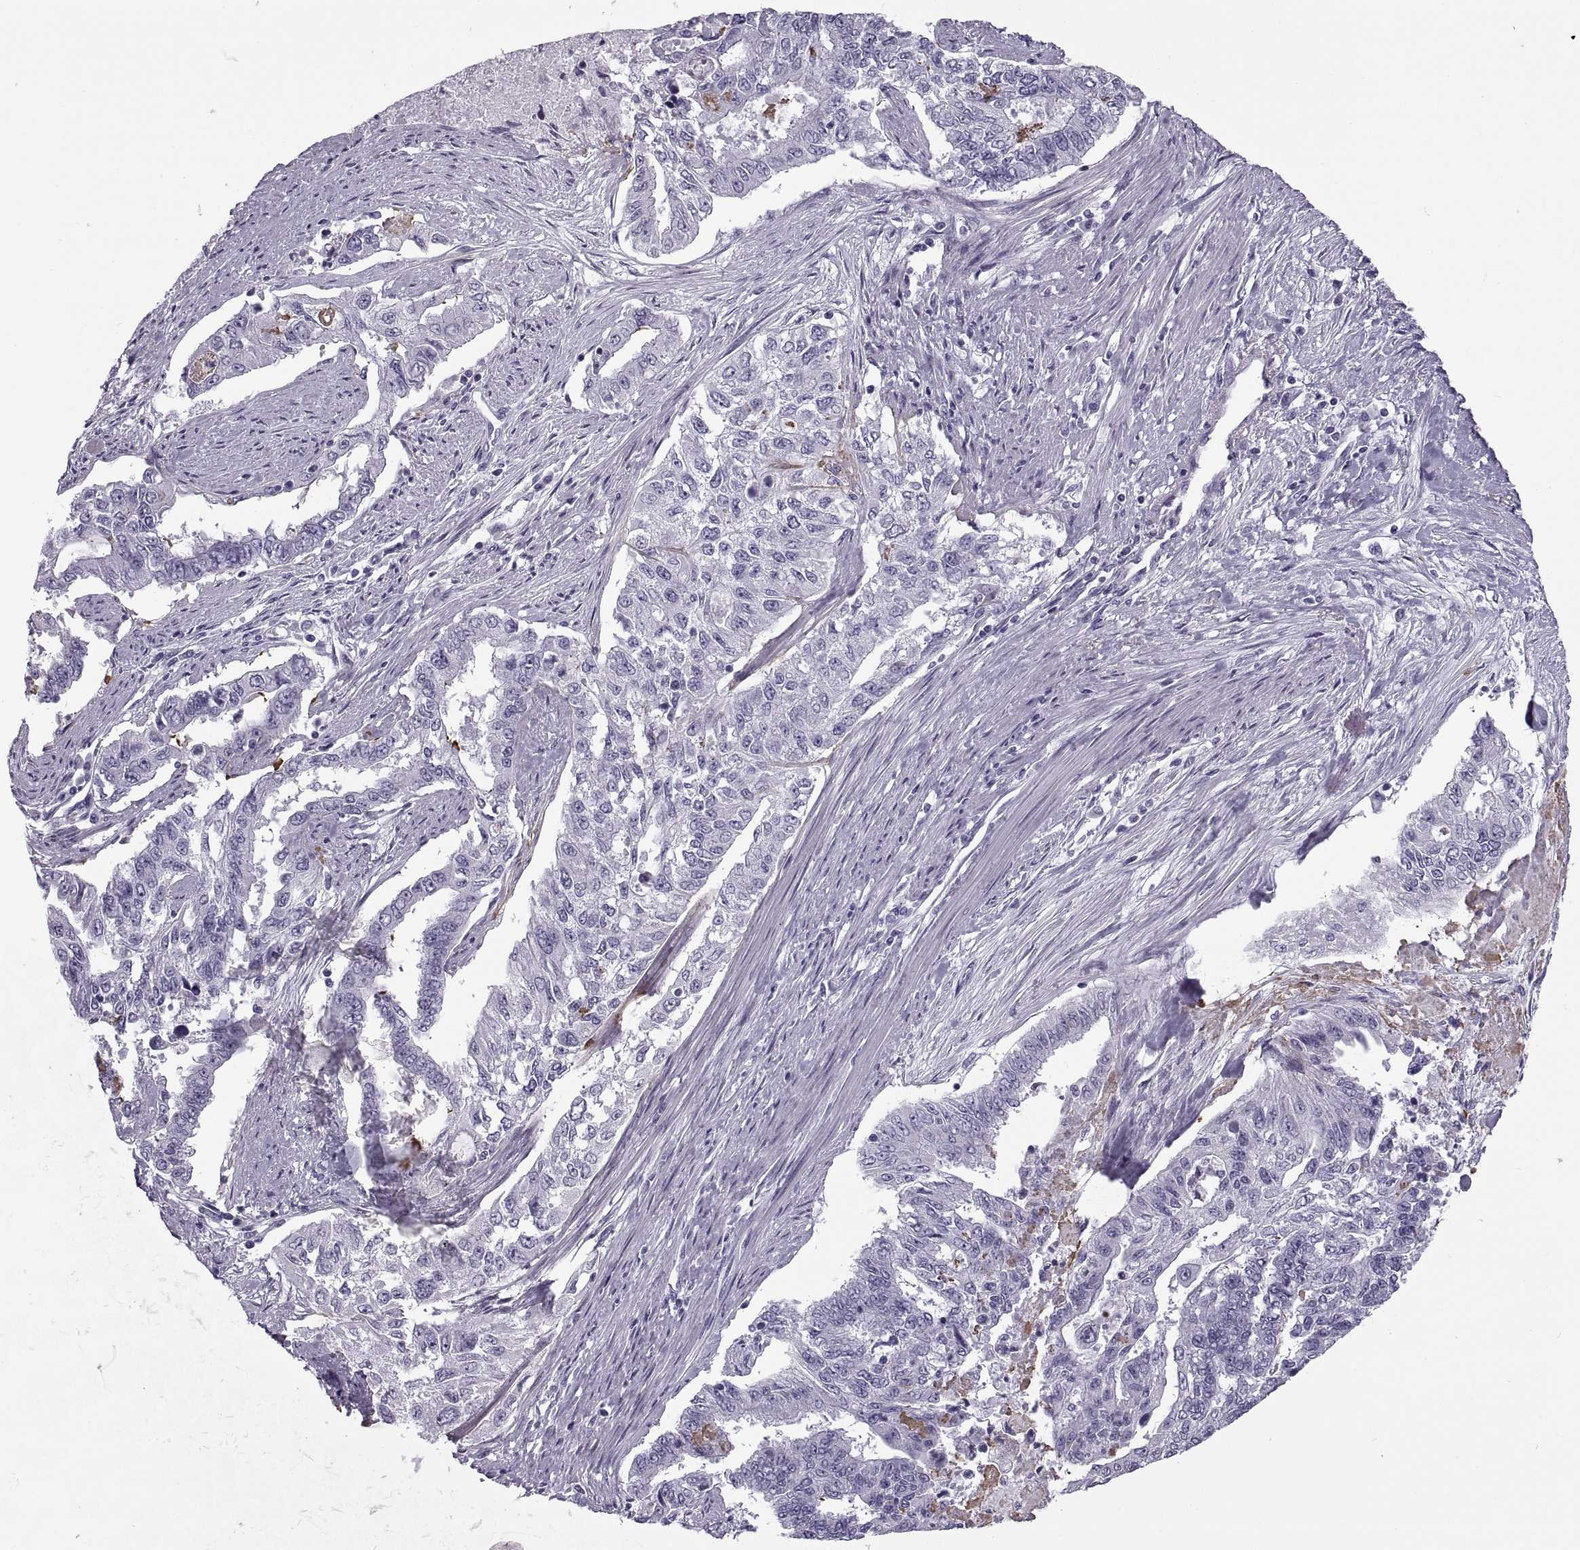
{"staining": {"intensity": "negative", "quantity": "none", "location": "none"}, "tissue": "endometrial cancer", "cell_type": "Tumor cells", "image_type": "cancer", "snomed": [{"axis": "morphology", "description": "Adenocarcinoma, NOS"}, {"axis": "topography", "description": "Uterus"}], "caption": "Endometrial cancer (adenocarcinoma) was stained to show a protein in brown. There is no significant expression in tumor cells.", "gene": "RLBP1", "patient": {"sex": "female", "age": 59}}